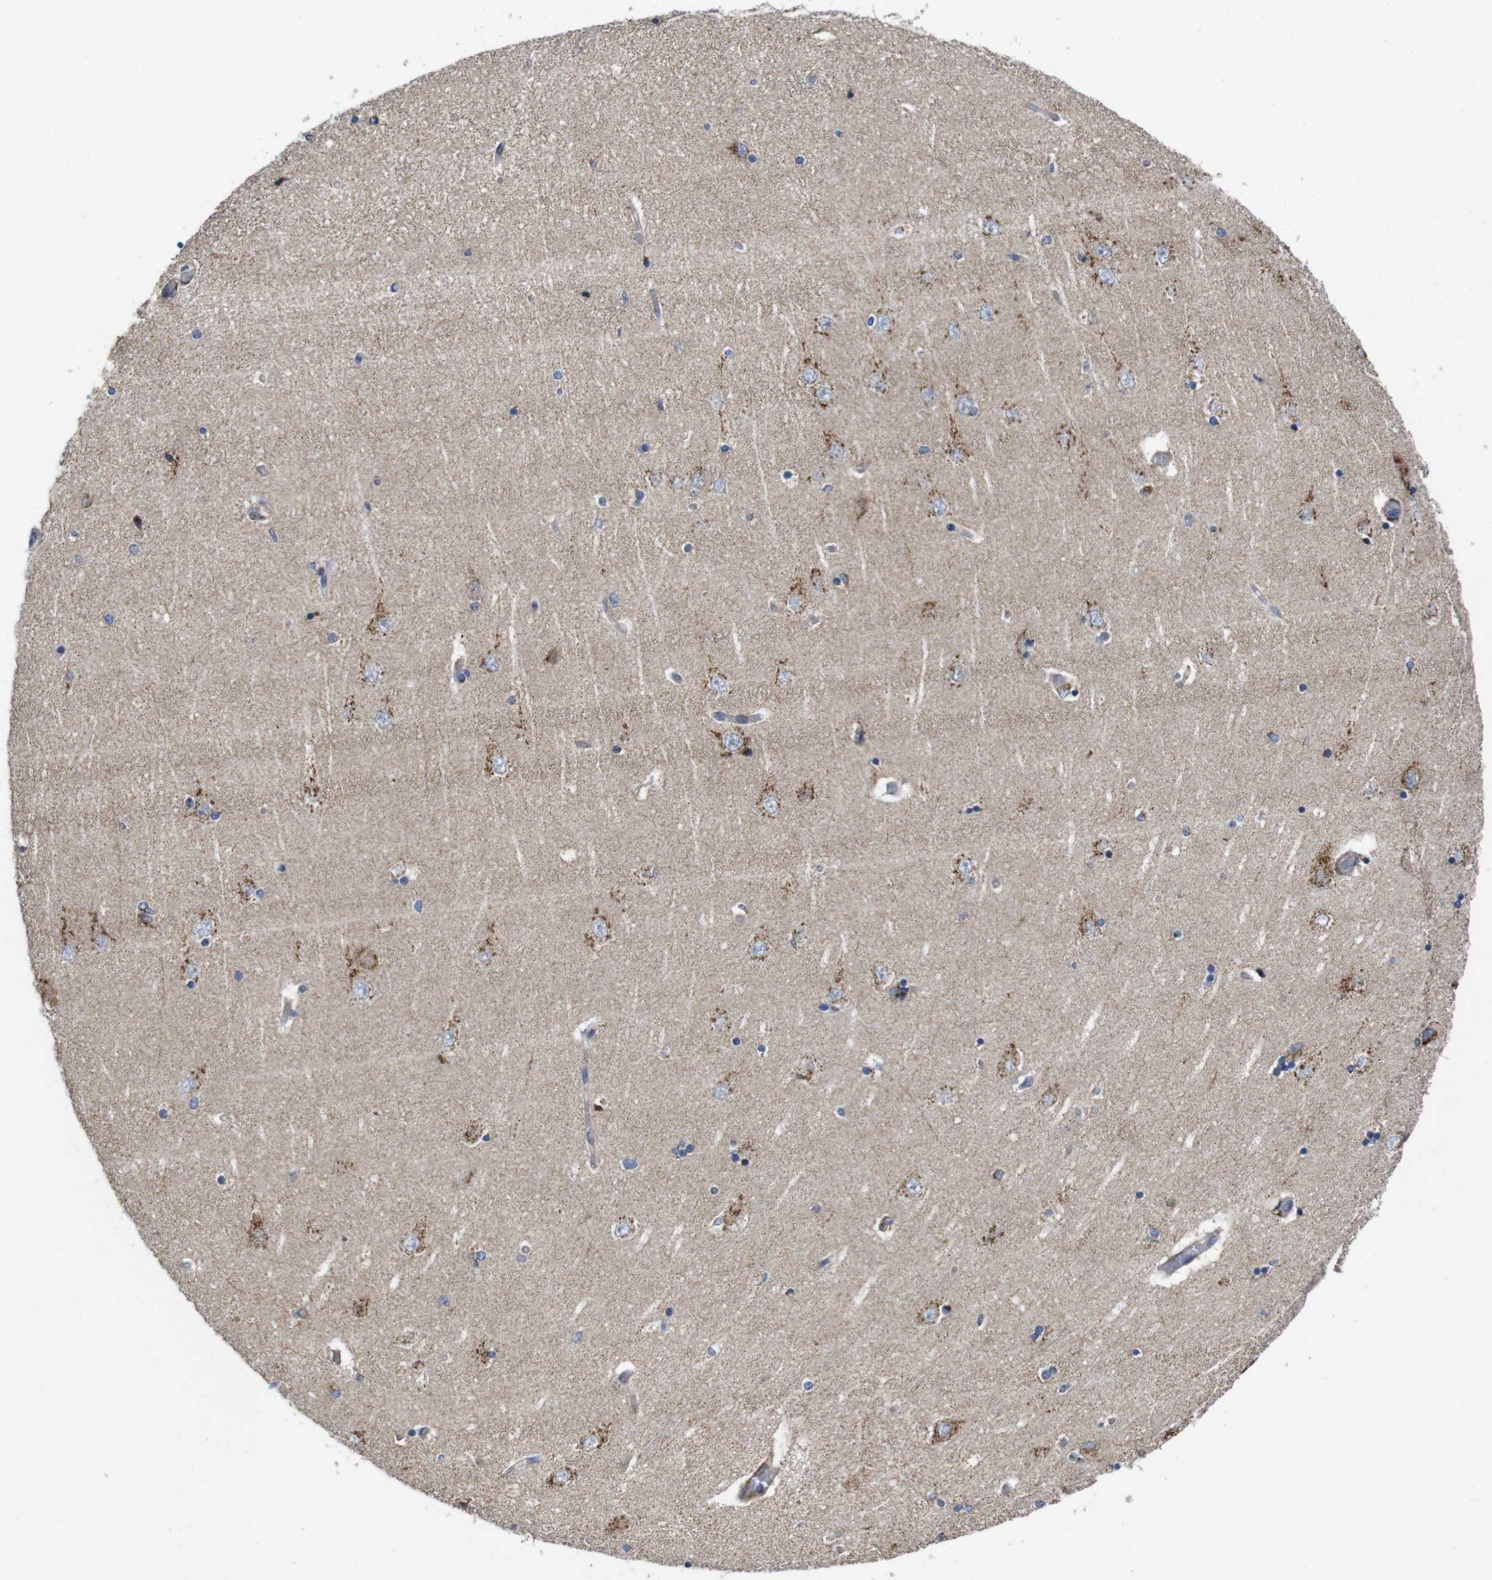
{"staining": {"intensity": "moderate", "quantity": "<25%", "location": "cytoplasmic/membranous"}, "tissue": "hippocampus", "cell_type": "Glial cells", "image_type": "normal", "snomed": [{"axis": "morphology", "description": "Normal tissue, NOS"}, {"axis": "topography", "description": "Hippocampus"}], "caption": "High-magnification brightfield microscopy of normal hippocampus stained with DAB (3,3'-diaminobenzidine) (brown) and counterstained with hematoxylin (blue). glial cells exhibit moderate cytoplasmic/membranous expression is identified in about<25% of cells.", "gene": "EFCAB14", "patient": {"sex": "female", "age": 54}}